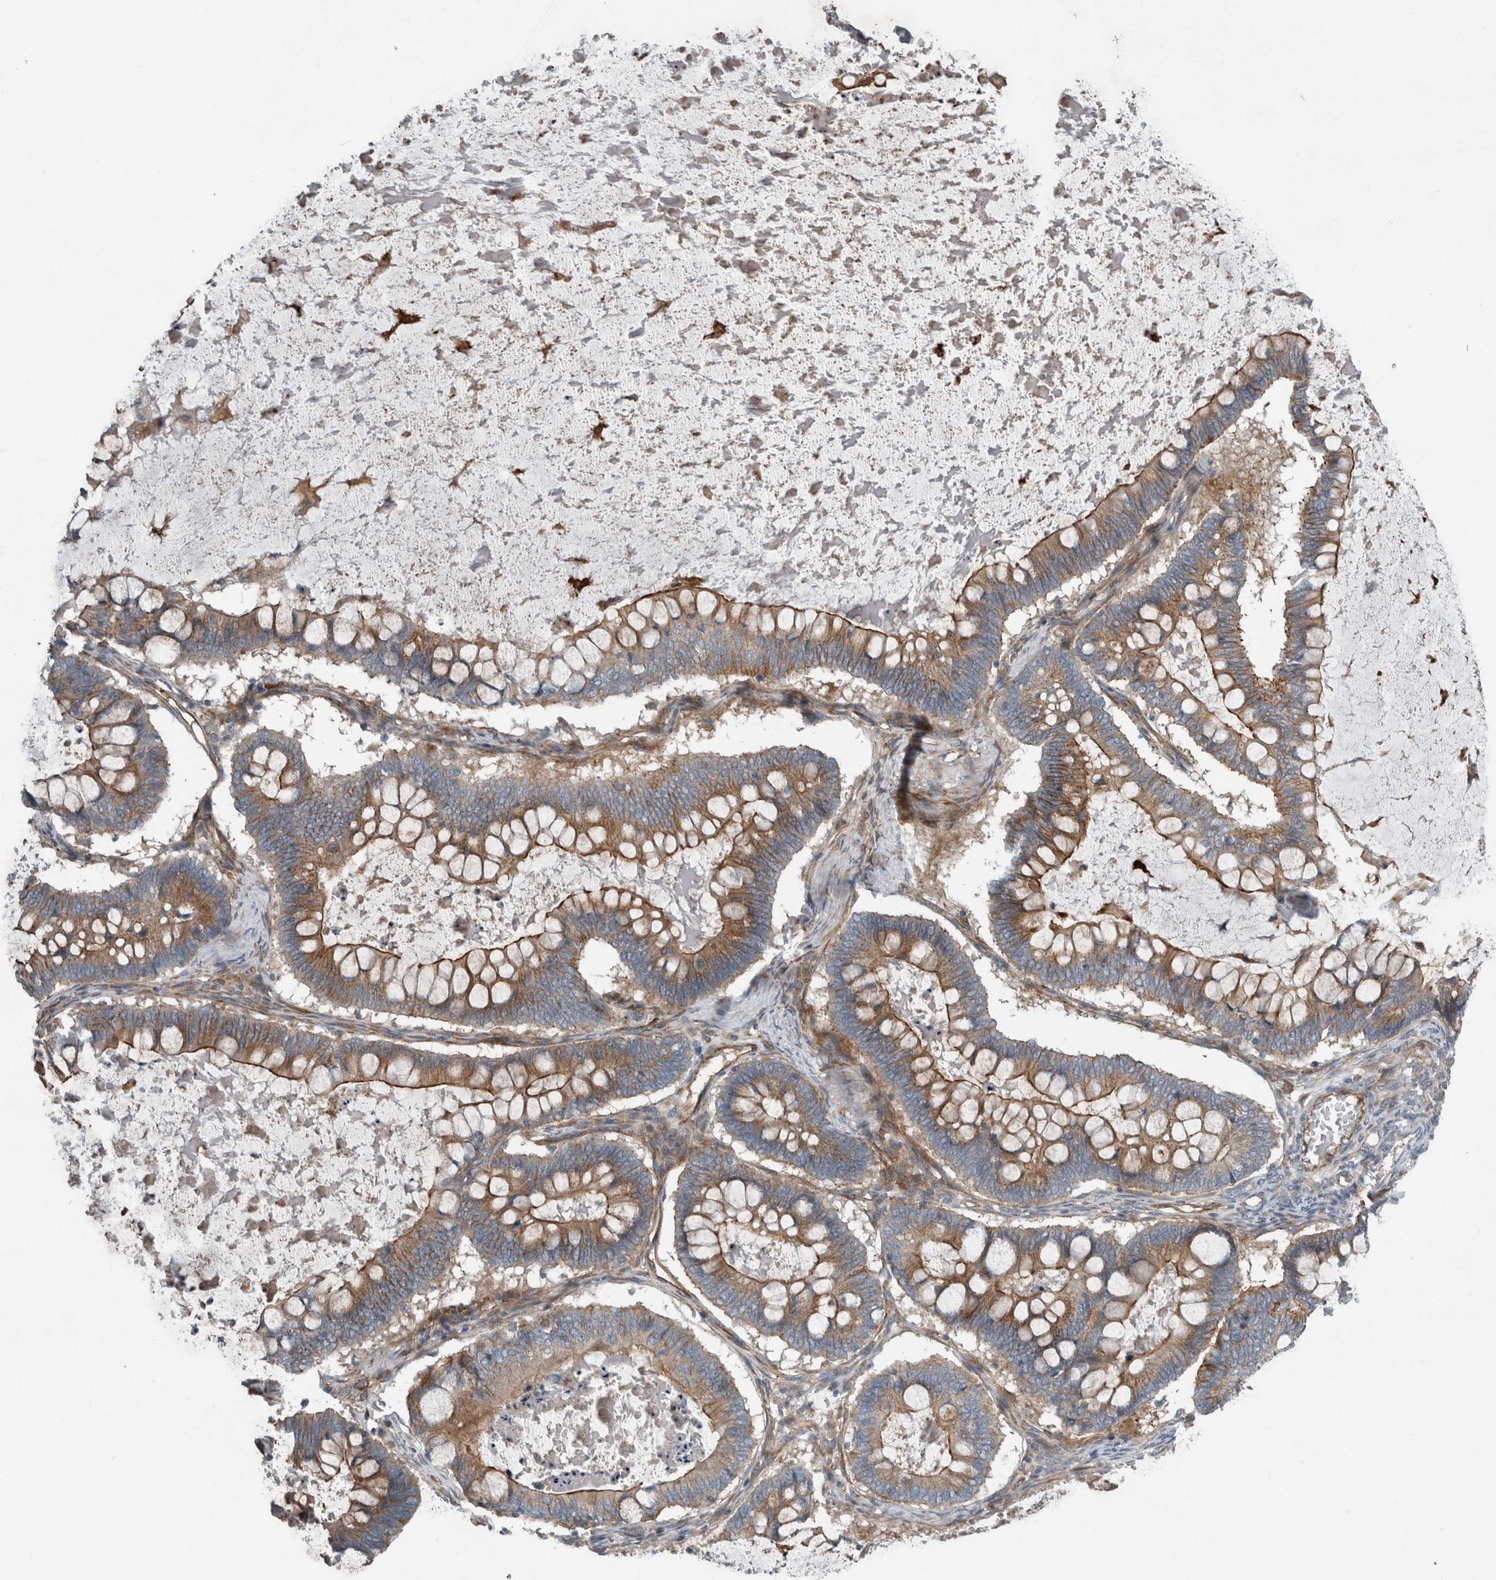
{"staining": {"intensity": "strong", "quantity": ">75%", "location": "cytoplasmic/membranous"}, "tissue": "ovarian cancer", "cell_type": "Tumor cells", "image_type": "cancer", "snomed": [{"axis": "morphology", "description": "Cystadenocarcinoma, mucinous, NOS"}, {"axis": "topography", "description": "Ovary"}], "caption": "IHC of ovarian cancer (mucinous cystadenocarcinoma) exhibits high levels of strong cytoplasmic/membranous staining in about >75% of tumor cells.", "gene": "GLT8D2", "patient": {"sex": "female", "age": 61}}